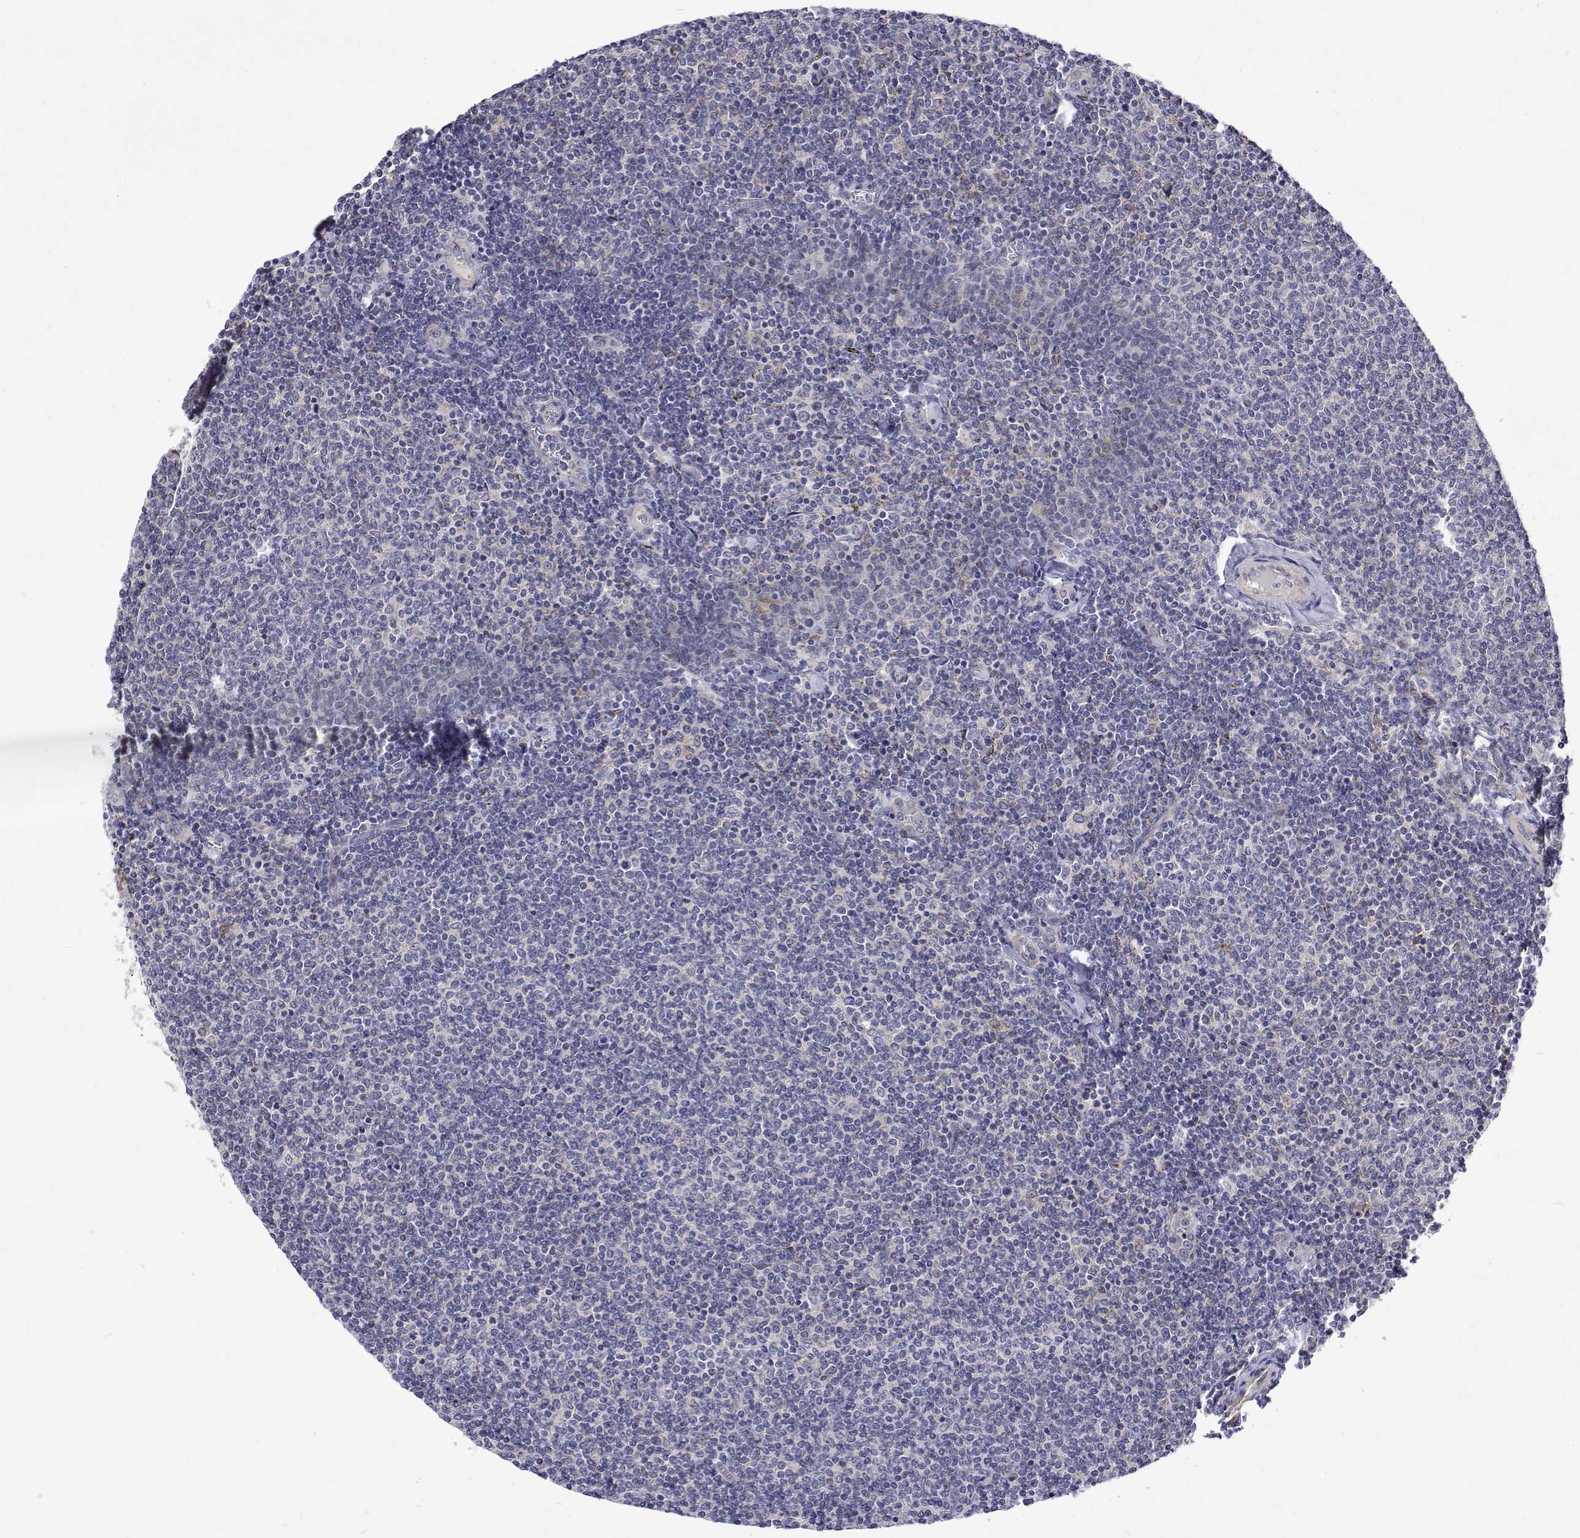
{"staining": {"intensity": "negative", "quantity": "none", "location": "none"}, "tissue": "lymphoma", "cell_type": "Tumor cells", "image_type": "cancer", "snomed": [{"axis": "morphology", "description": "Malignant lymphoma, non-Hodgkin's type, Low grade"}, {"axis": "topography", "description": "Lymph node"}], "caption": "This is a histopathology image of IHC staining of lymphoma, which shows no positivity in tumor cells.", "gene": "PADI1", "patient": {"sex": "male", "age": 52}}